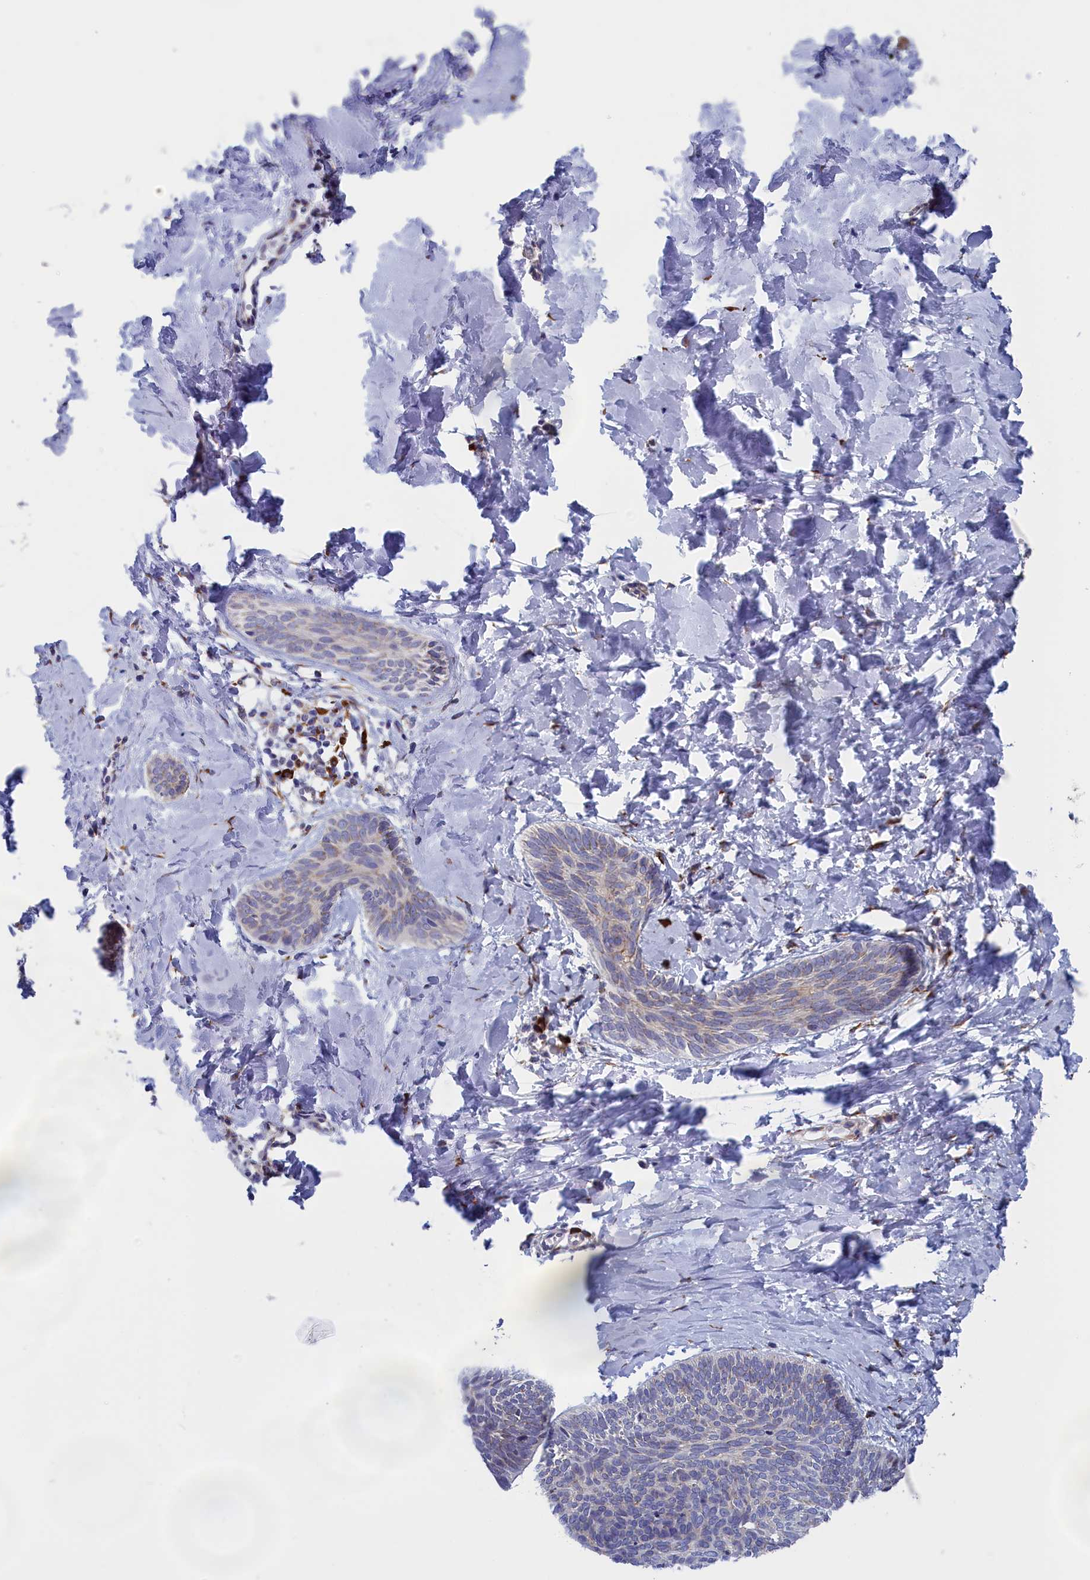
{"staining": {"intensity": "weak", "quantity": "<25%", "location": "cytoplasmic/membranous"}, "tissue": "skin cancer", "cell_type": "Tumor cells", "image_type": "cancer", "snomed": [{"axis": "morphology", "description": "Basal cell carcinoma"}, {"axis": "topography", "description": "Skin"}], "caption": "Immunohistochemistry of human skin cancer (basal cell carcinoma) demonstrates no positivity in tumor cells. (DAB (3,3'-diaminobenzidine) IHC, high magnification).", "gene": "CCDC68", "patient": {"sex": "female", "age": 81}}